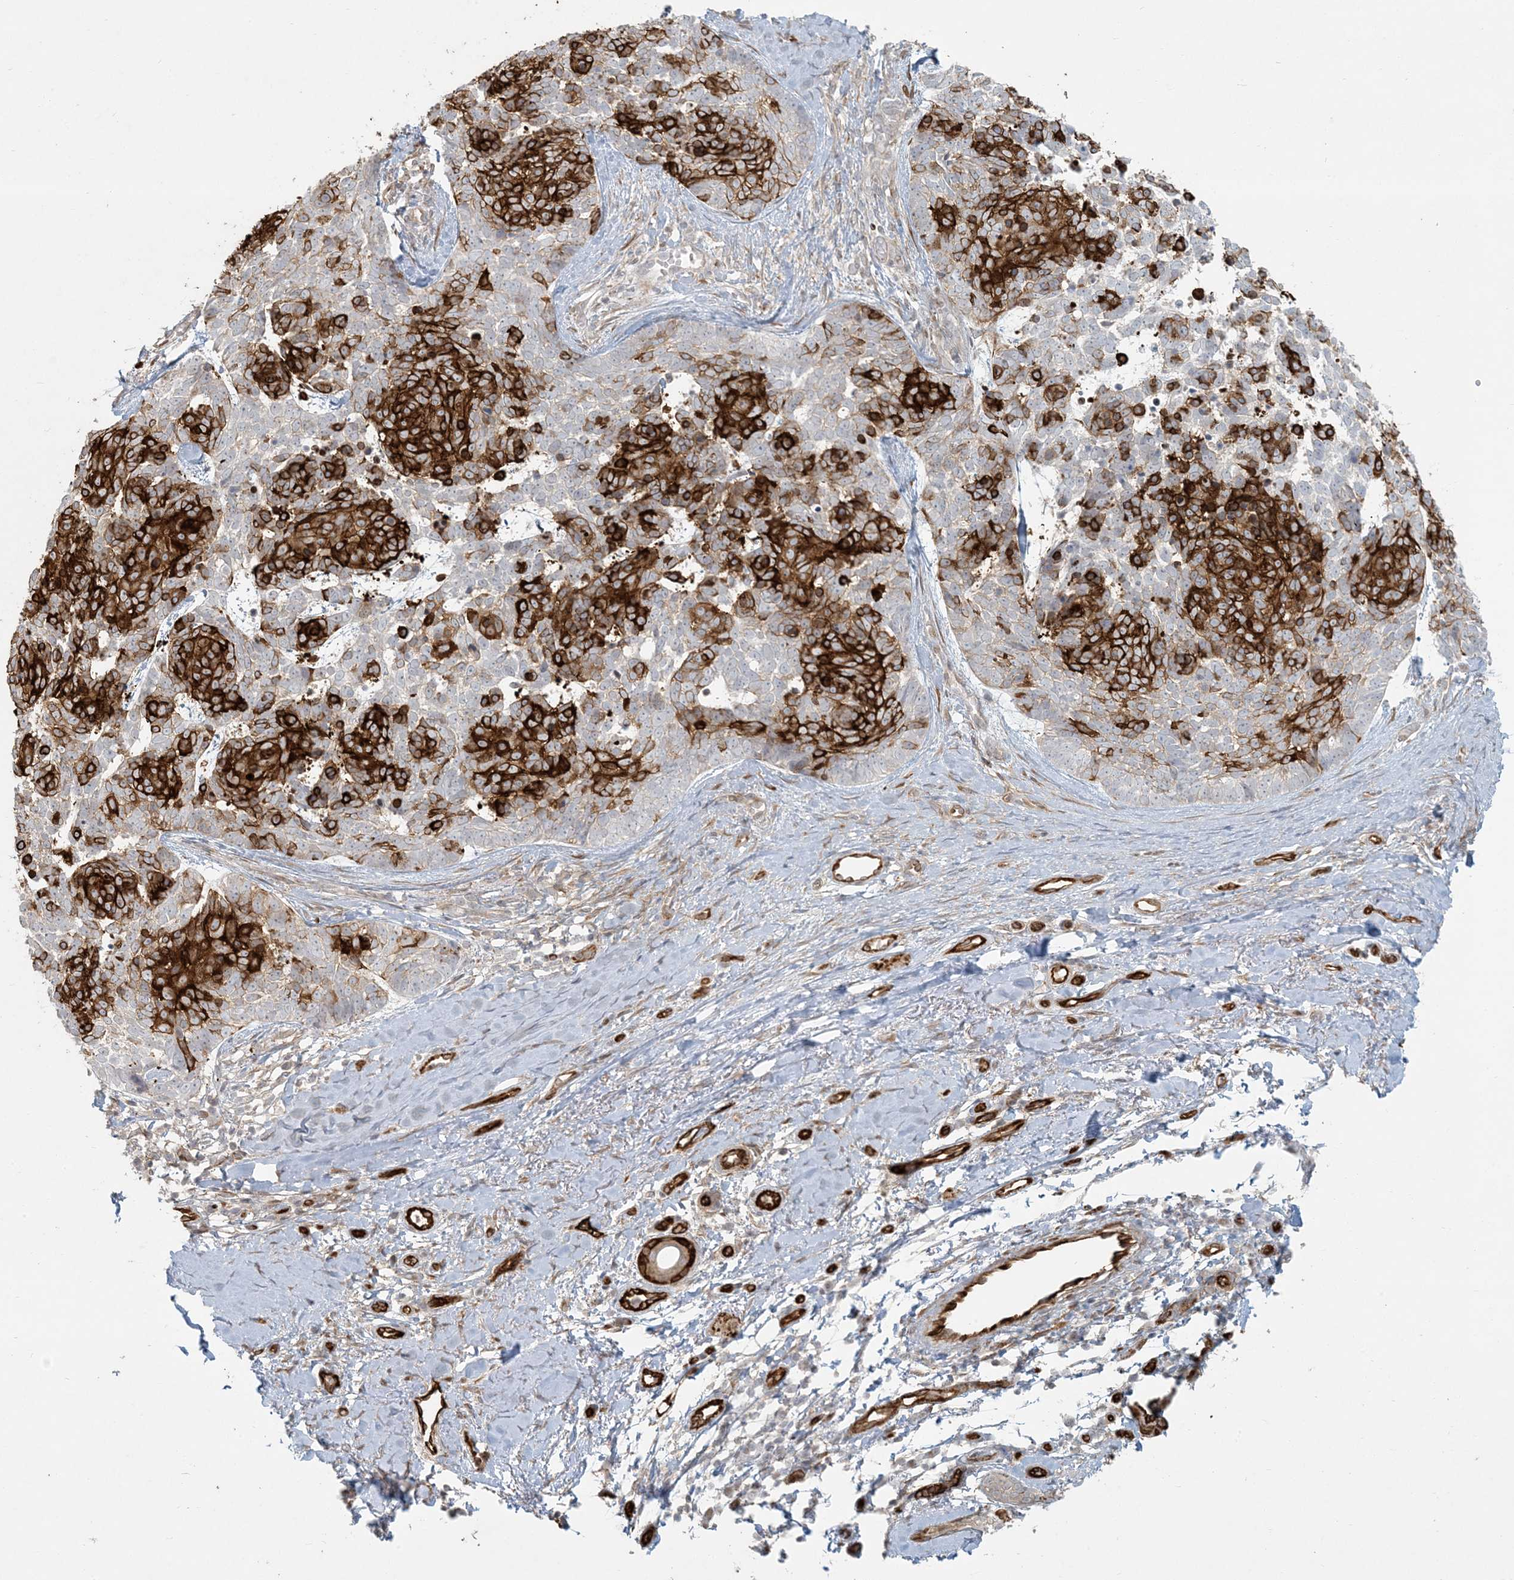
{"staining": {"intensity": "strong", "quantity": "25%-75%", "location": "cytoplasmic/membranous"}, "tissue": "skin cancer", "cell_type": "Tumor cells", "image_type": "cancer", "snomed": [{"axis": "morphology", "description": "Basal cell carcinoma"}, {"axis": "topography", "description": "Skin"}], "caption": "Immunohistochemical staining of skin cancer reveals high levels of strong cytoplasmic/membranous protein staining in approximately 25%-75% of tumor cells.", "gene": "BCORL1", "patient": {"sex": "female", "age": 81}}